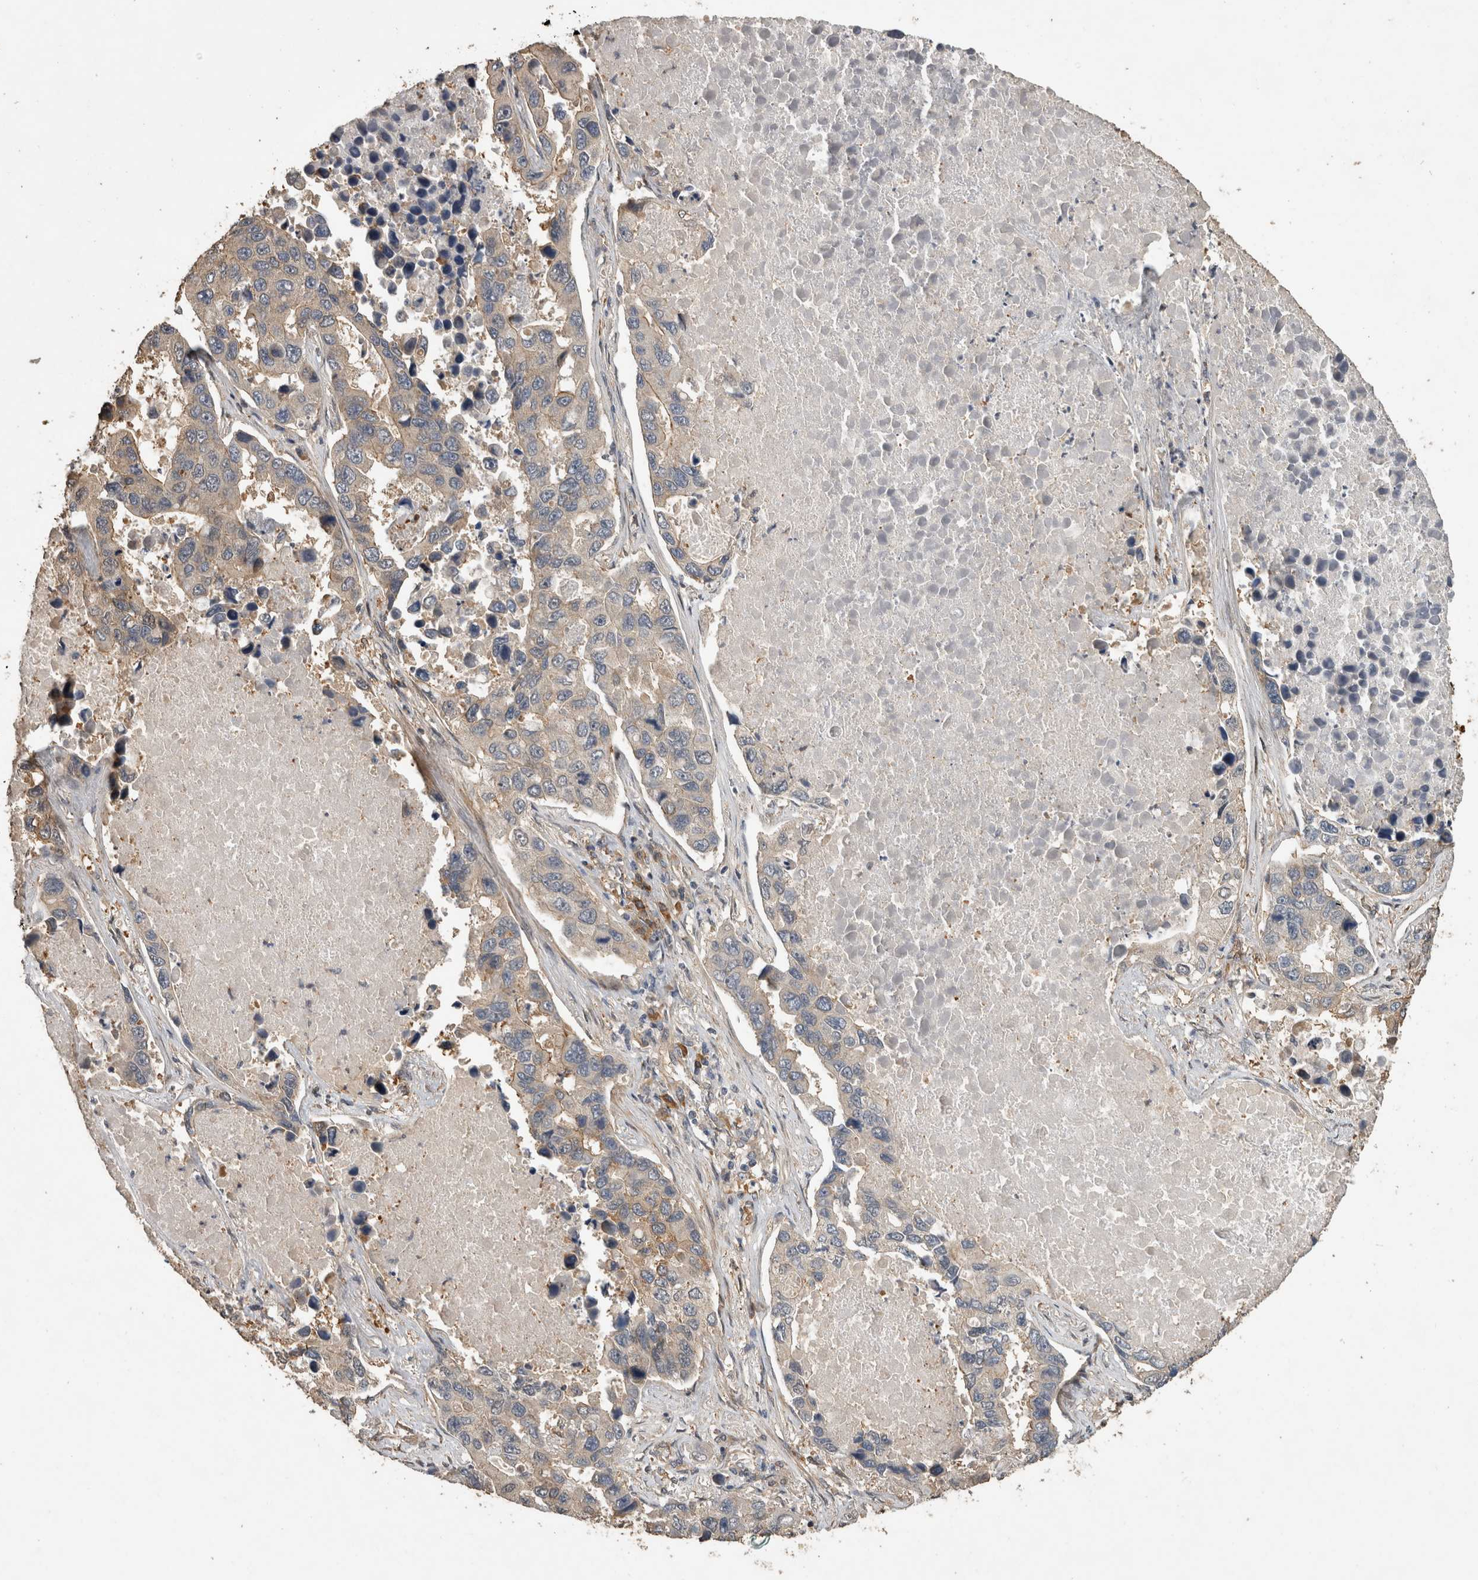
{"staining": {"intensity": "weak", "quantity": "25%-75%", "location": "cytoplasmic/membranous"}, "tissue": "lung cancer", "cell_type": "Tumor cells", "image_type": "cancer", "snomed": [{"axis": "morphology", "description": "Adenocarcinoma, NOS"}, {"axis": "topography", "description": "Lung"}], "caption": "This is a micrograph of IHC staining of lung adenocarcinoma, which shows weak expression in the cytoplasmic/membranous of tumor cells.", "gene": "RHPN1", "patient": {"sex": "male", "age": 64}}